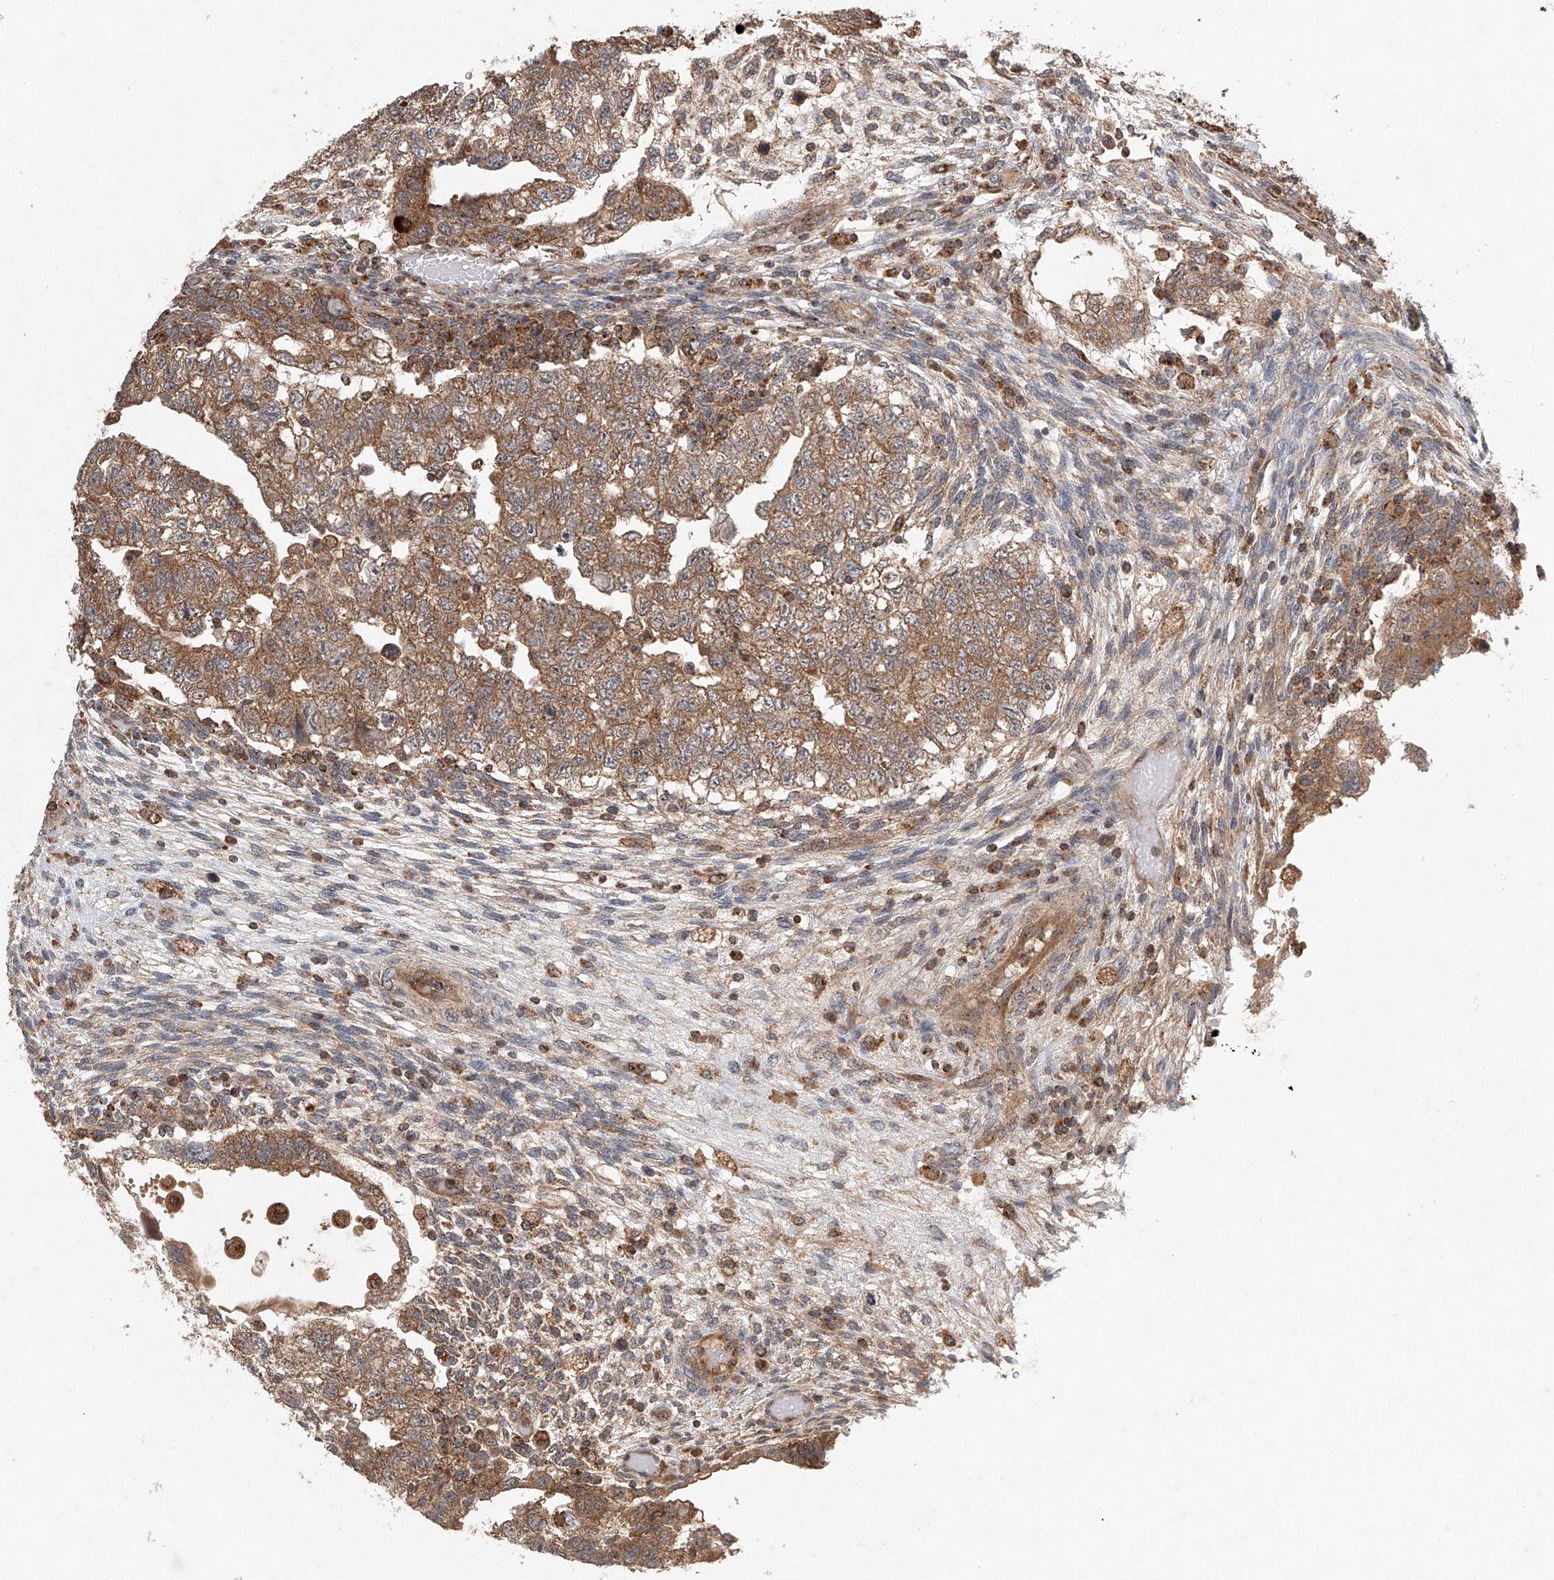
{"staining": {"intensity": "moderate", "quantity": ">75%", "location": "cytoplasmic/membranous"}, "tissue": "testis cancer", "cell_type": "Tumor cells", "image_type": "cancer", "snomed": [{"axis": "morphology", "description": "Carcinoma, Embryonal, NOS"}, {"axis": "topography", "description": "Testis"}], "caption": "Protein staining of embryonal carcinoma (testis) tissue displays moderate cytoplasmic/membranous positivity in about >75% of tumor cells.", "gene": "DCAF11", "patient": {"sex": "male", "age": 36}}